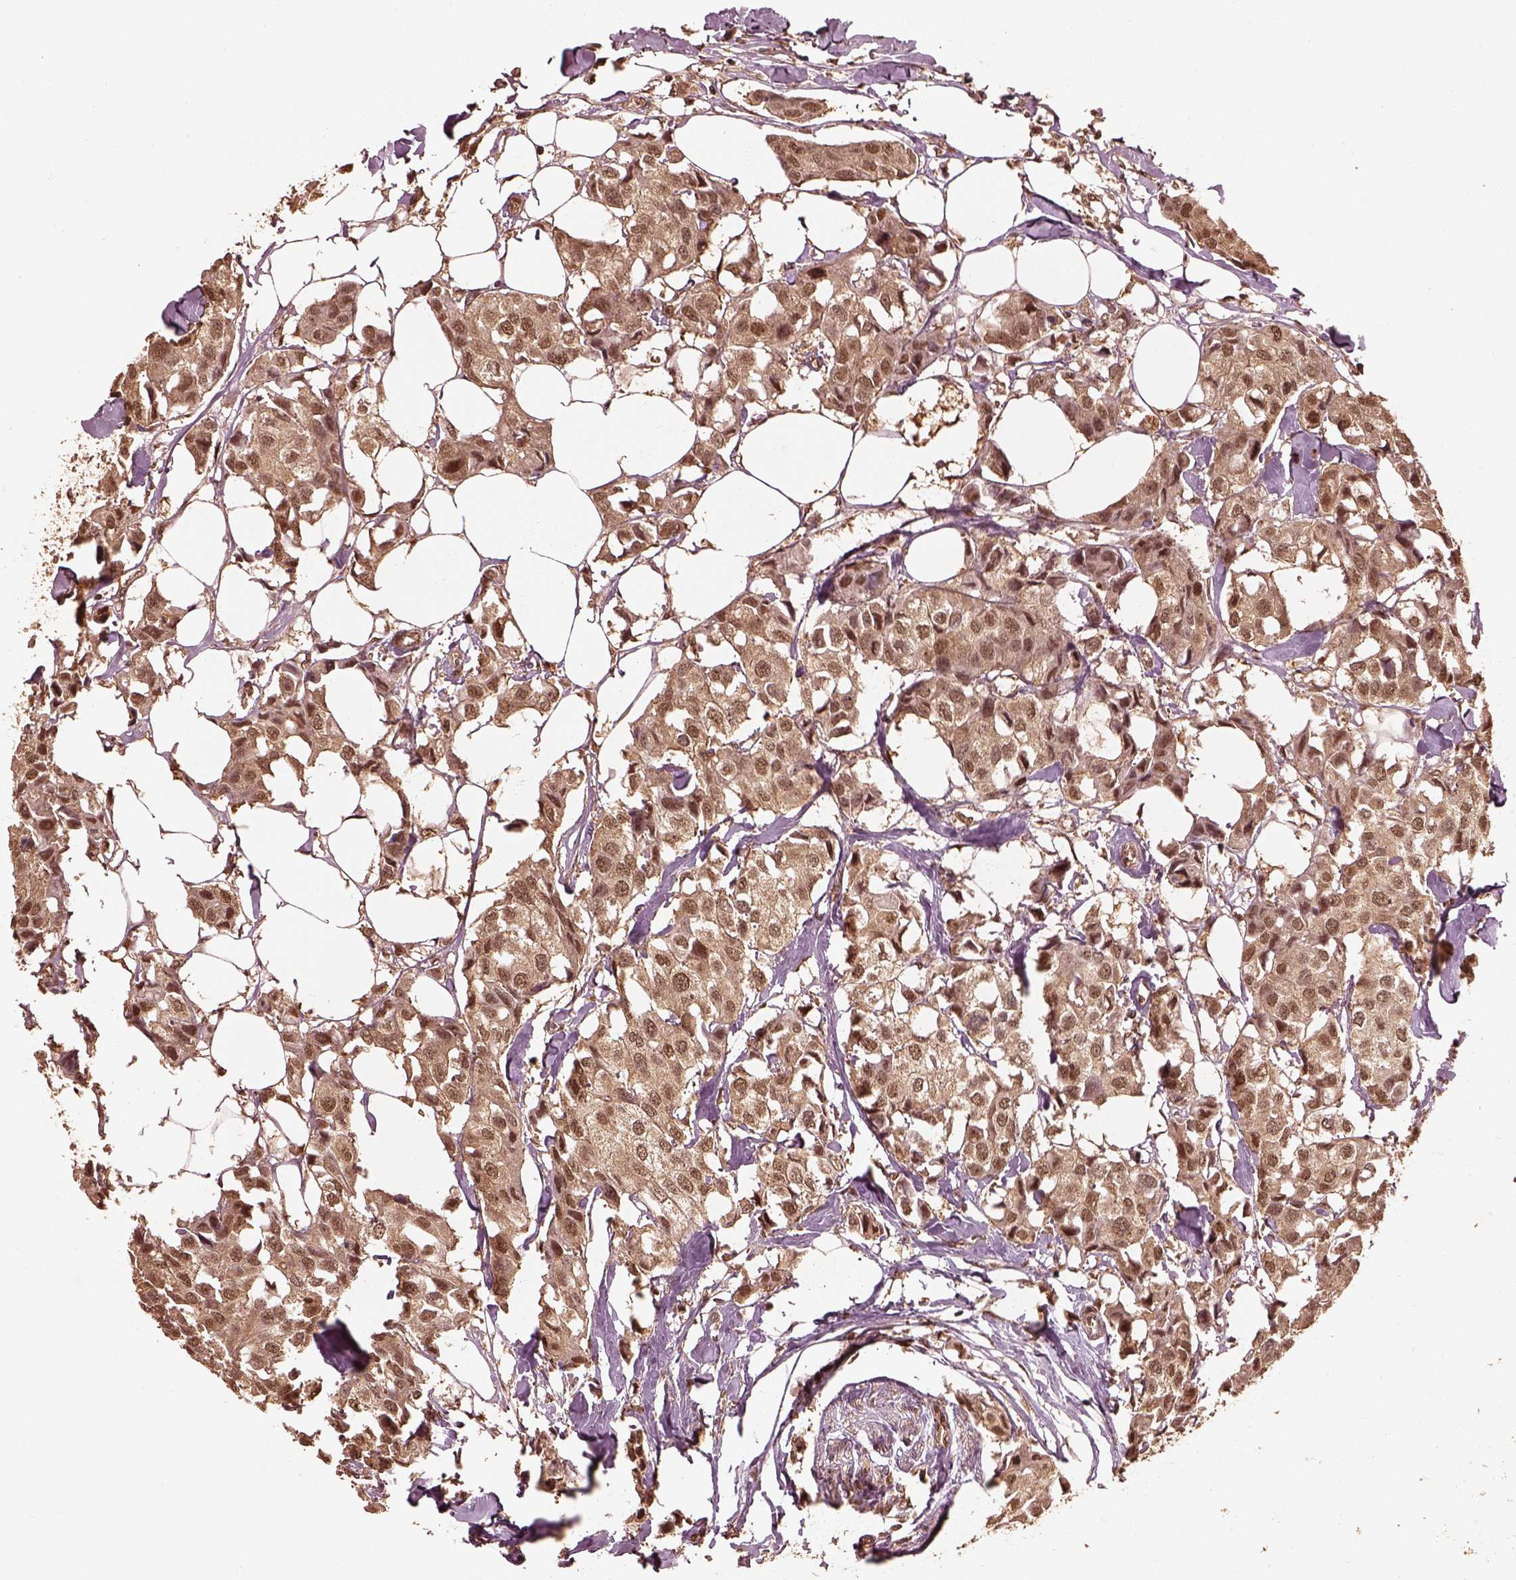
{"staining": {"intensity": "moderate", "quantity": ">75%", "location": "cytoplasmic/membranous,nuclear"}, "tissue": "breast cancer", "cell_type": "Tumor cells", "image_type": "cancer", "snomed": [{"axis": "morphology", "description": "Duct carcinoma"}, {"axis": "topography", "description": "Breast"}], "caption": "High-power microscopy captured an immunohistochemistry (IHC) histopathology image of breast cancer, revealing moderate cytoplasmic/membranous and nuclear staining in approximately >75% of tumor cells. (DAB IHC, brown staining for protein, blue staining for nuclei).", "gene": "PSMC5", "patient": {"sex": "female", "age": 80}}